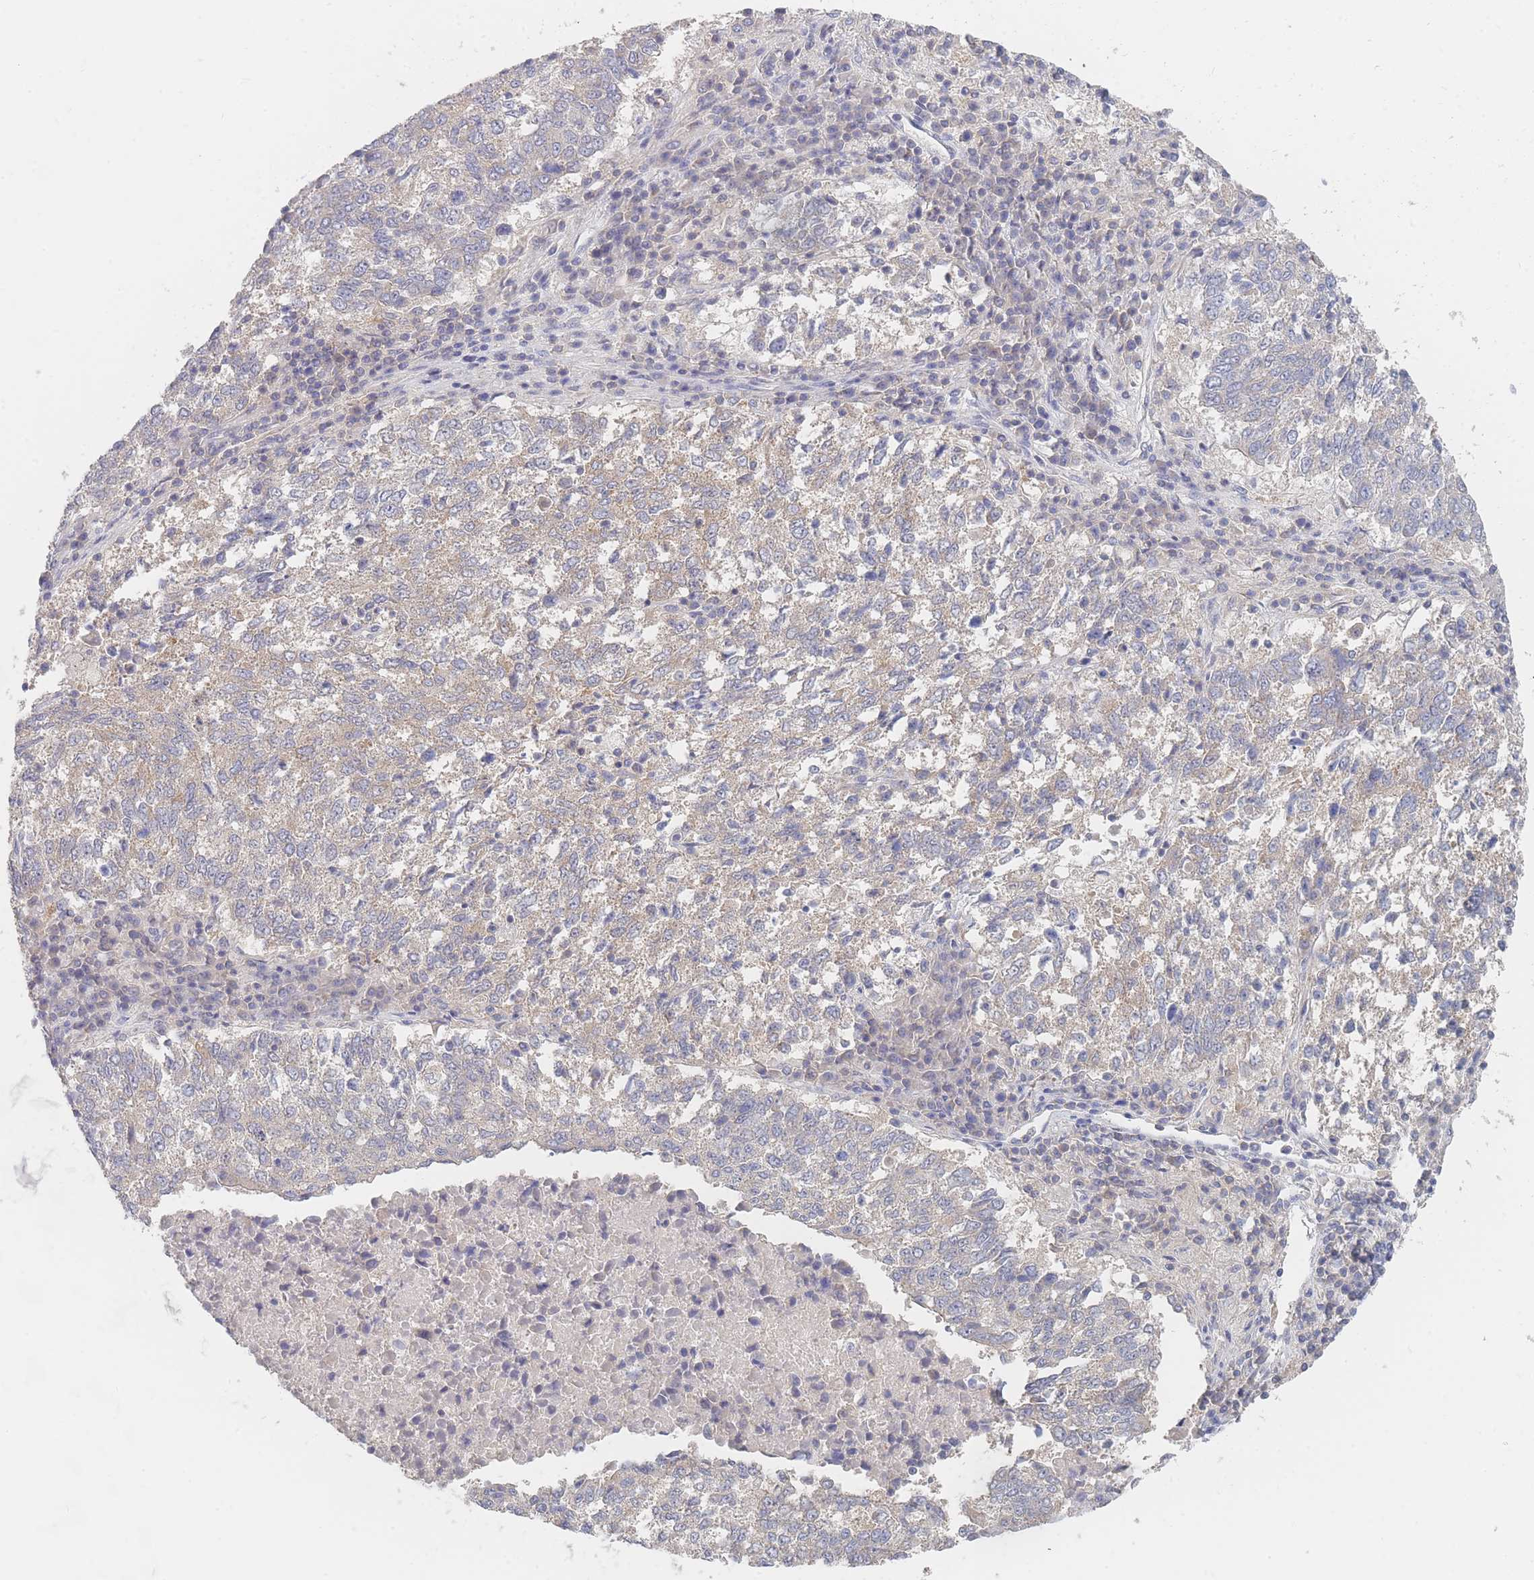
{"staining": {"intensity": "weak", "quantity": "25%-75%", "location": "cytoplasmic/membranous"}, "tissue": "lung cancer", "cell_type": "Tumor cells", "image_type": "cancer", "snomed": [{"axis": "morphology", "description": "Squamous cell carcinoma, NOS"}, {"axis": "topography", "description": "Lung"}], "caption": "IHC staining of squamous cell carcinoma (lung), which shows low levels of weak cytoplasmic/membranous expression in about 25%-75% of tumor cells indicating weak cytoplasmic/membranous protein staining. The staining was performed using DAB (brown) for protein detection and nuclei were counterstained in hematoxylin (blue).", "gene": "PPP6C", "patient": {"sex": "male", "age": 73}}